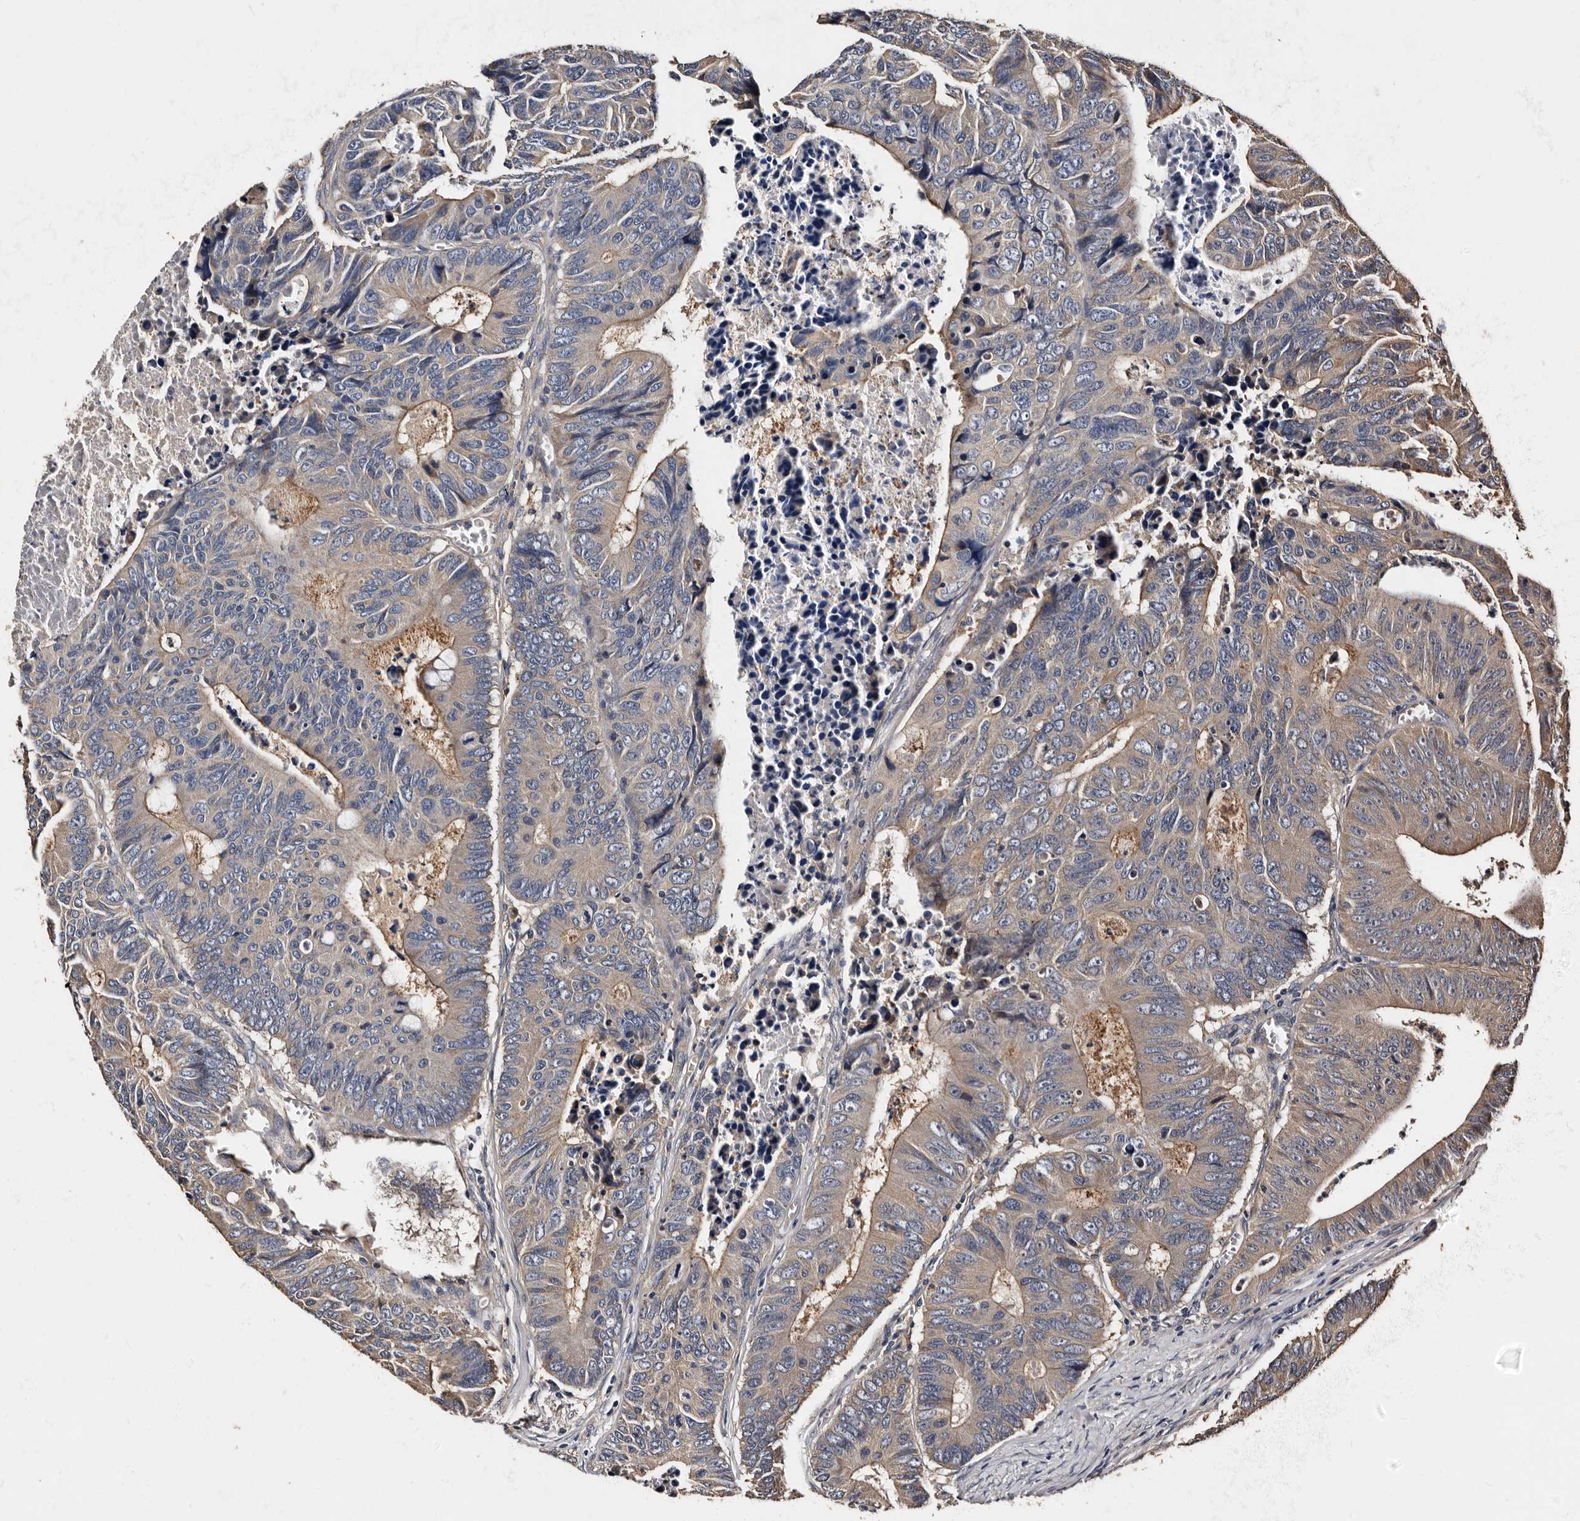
{"staining": {"intensity": "weak", "quantity": "<25%", "location": "cytoplasmic/membranous"}, "tissue": "colorectal cancer", "cell_type": "Tumor cells", "image_type": "cancer", "snomed": [{"axis": "morphology", "description": "Adenocarcinoma, NOS"}, {"axis": "topography", "description": "Colon"}], "caption": "Immunohistochemistry image of neoplastic tissue: colorectal adenocarcinoma stained with DAB demonstrates no significant protein expression in tumor cells.", "gene": "ADCK5", "patient": {"sex": "male", "age": 87}}